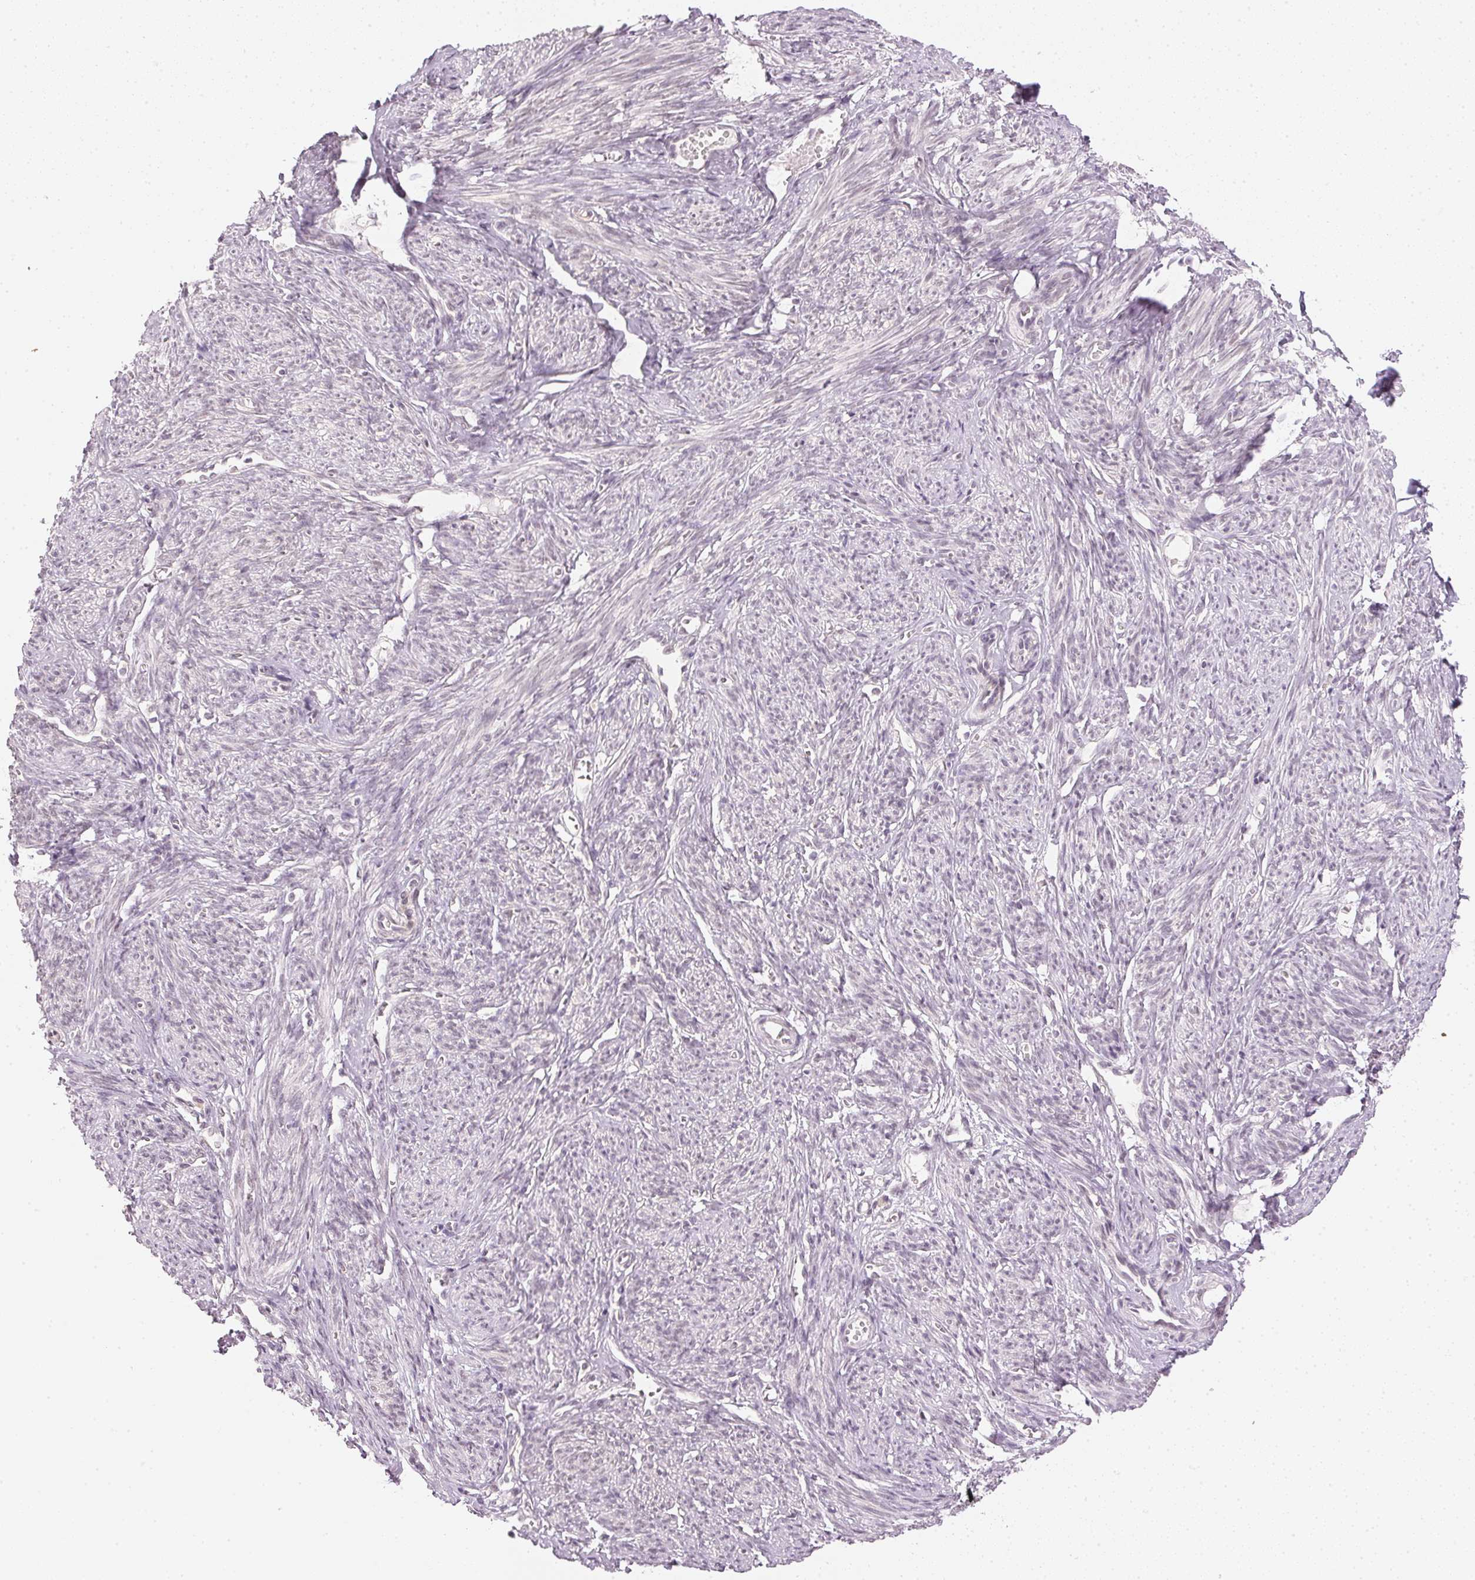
{"staining": {"intensity": "negative", "quantity": "none", "location": "none"}, "tissue": "smooth muscle", "cell_type": "Smooth muscle cells", "image_type": "normal", "snomed": [{"axis": "morphology", "description": "Normal tissue, NOS"}, {"axis": "topography", "description": "Smooth muscle"}], "caption": "There is no significant positivity in smooth muscle cells of smooth muscle. (Brightfield microscopy of DAB (3,3'-diaminobenzidine) IHC at high magnification).", "gene": "KPRP", "patient": {"sex": "female", "age": 65}}